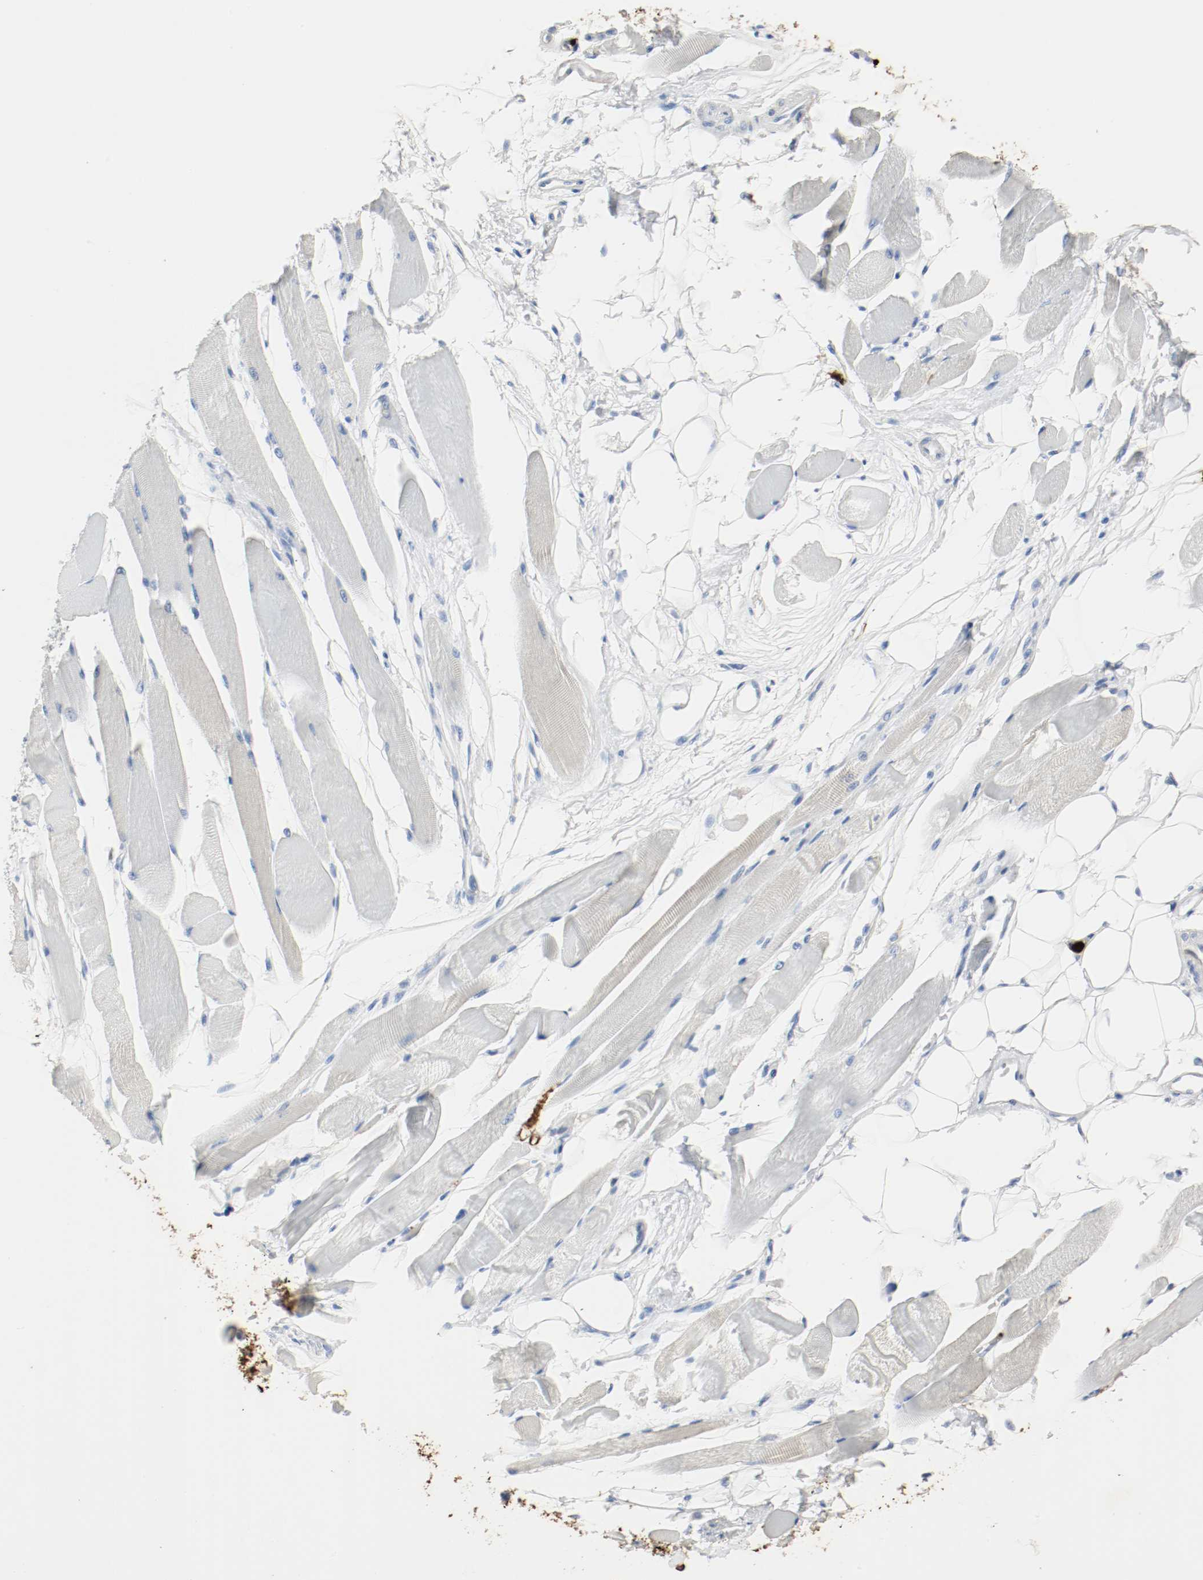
{"staining": {"intensity": "weak", "quantity": "<25%", "location": "cytoplasmic/membranous"}, "tissue": "skeletal muscle", "cell_type": "Myocytes", "image_type": "normal", "snomed": [{"axis": "morphology", "description": "Normal tissue, NOS"}, {"axis": "topography", "description": "Skeletal muscle"}, {"axis": "topography", "description": "Peripheral nerve tissue"}], "caption": "DAB immunohistochemical staining of normal human skeletal muscle exhibits no significant positivity in myocytes.", "gene": "S100A9", "patient": {"sex": "female", "age": 84}}